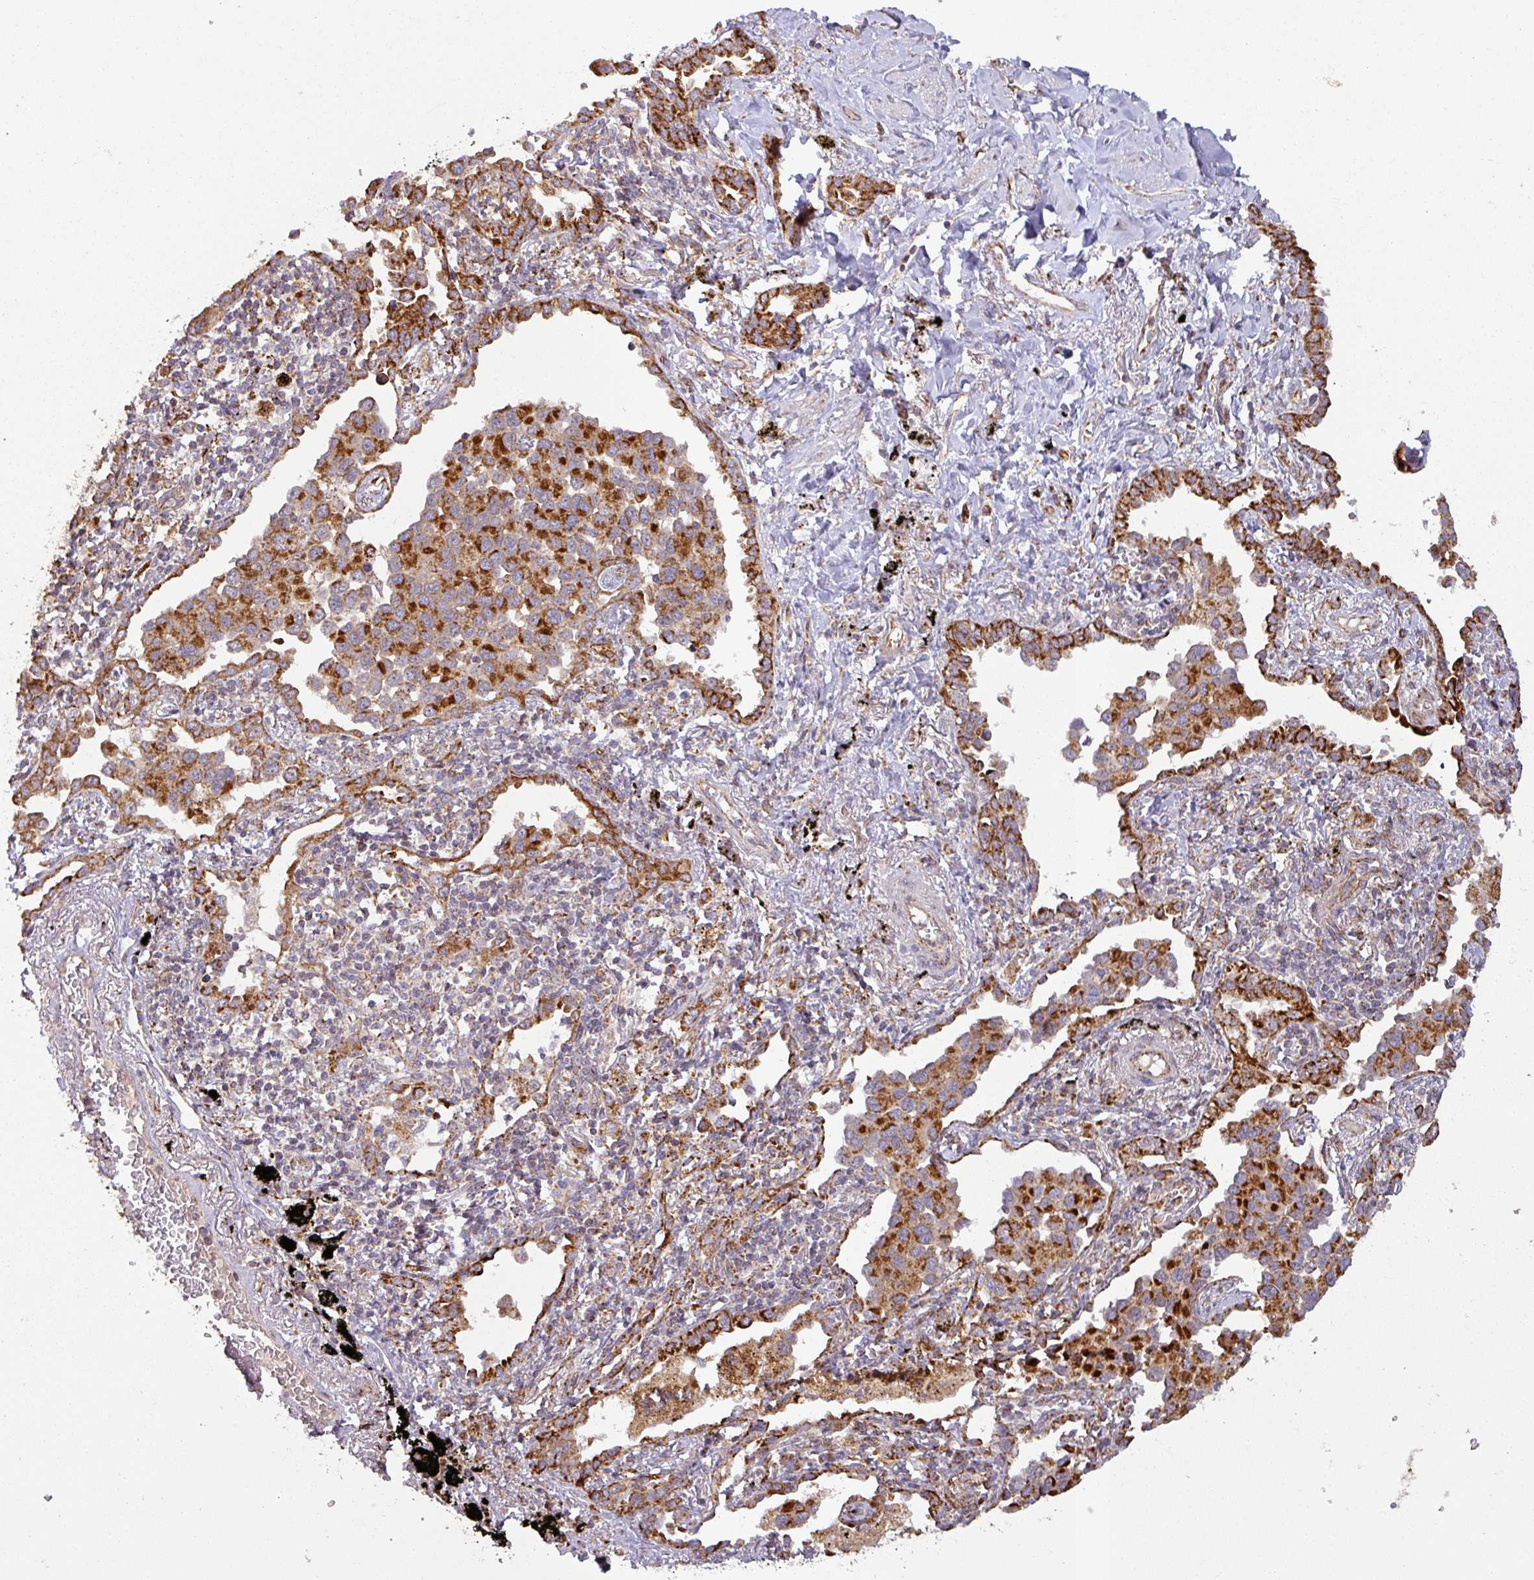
{"staining": {"intensity": "strong", "quantity": ">75%", "location": "cytoplasmic/membranous"}, "tissue": "lung cancer", "cell_type": "Tumor cells", "image_type": "cancer", "snomed": [{"axis": "morphology", "description": "Adenocarcinoma, NOS"}, {"axis": "topography", "description": "Lung"}], "caption": "IHC photomicrograph of neoplastic tissue: human lung adenocarcinoma stained using immunohistochemistry (IHC) demonstrates high levels of strong protein expression localized specifically in the cytoplasmic/membranous of tumor cells, appearing as a cytoplasmic/membranous brown color.", "gene": "GPD2", "patient": {"sex": "male", "age": 67}}